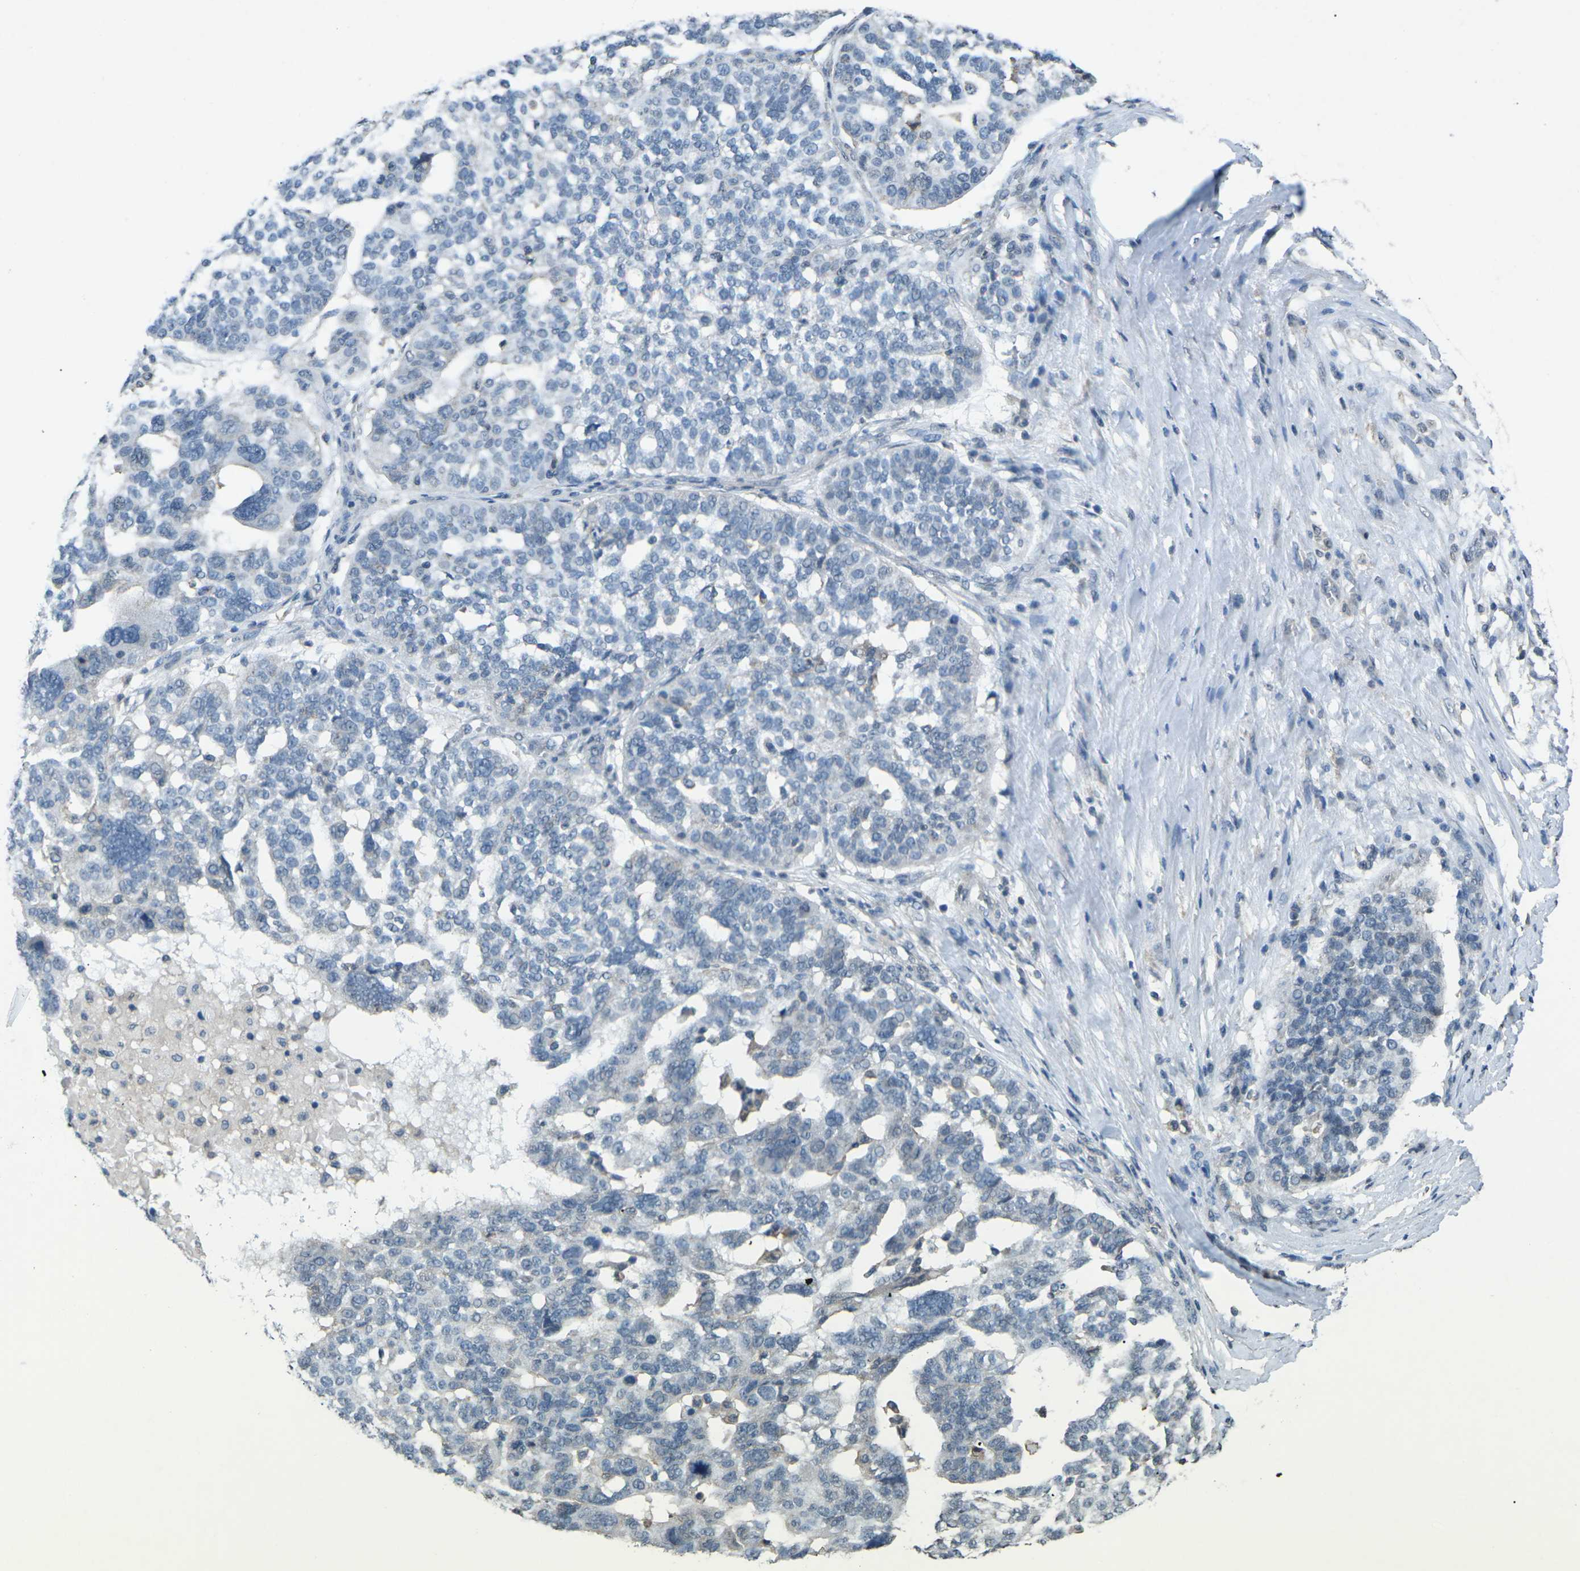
{"staining": {"intensity": "negative", "quantity": "none", "location": "none"}, "tissue": "ovarian cancer", "cell_type": "Tumor cells", "image_type": "cancer", "snomed": [{"axis": "morphology", "description": "Cystadenocarcinoma, serous, NOS"}, {"axis": "topography", "description": "Ovary"}], "caption": "Immunohistochemistry micrograph of neoplastic tissue: ovarian serous cystadenocarcinoma stained with DAB displays no significant protein expression in tumor cells. (DAB immunohistochemistry visualized using brightfield microscopy, high magnification).", "gene": "TFR2", "patient": {"sex": "female", "age": 59}}